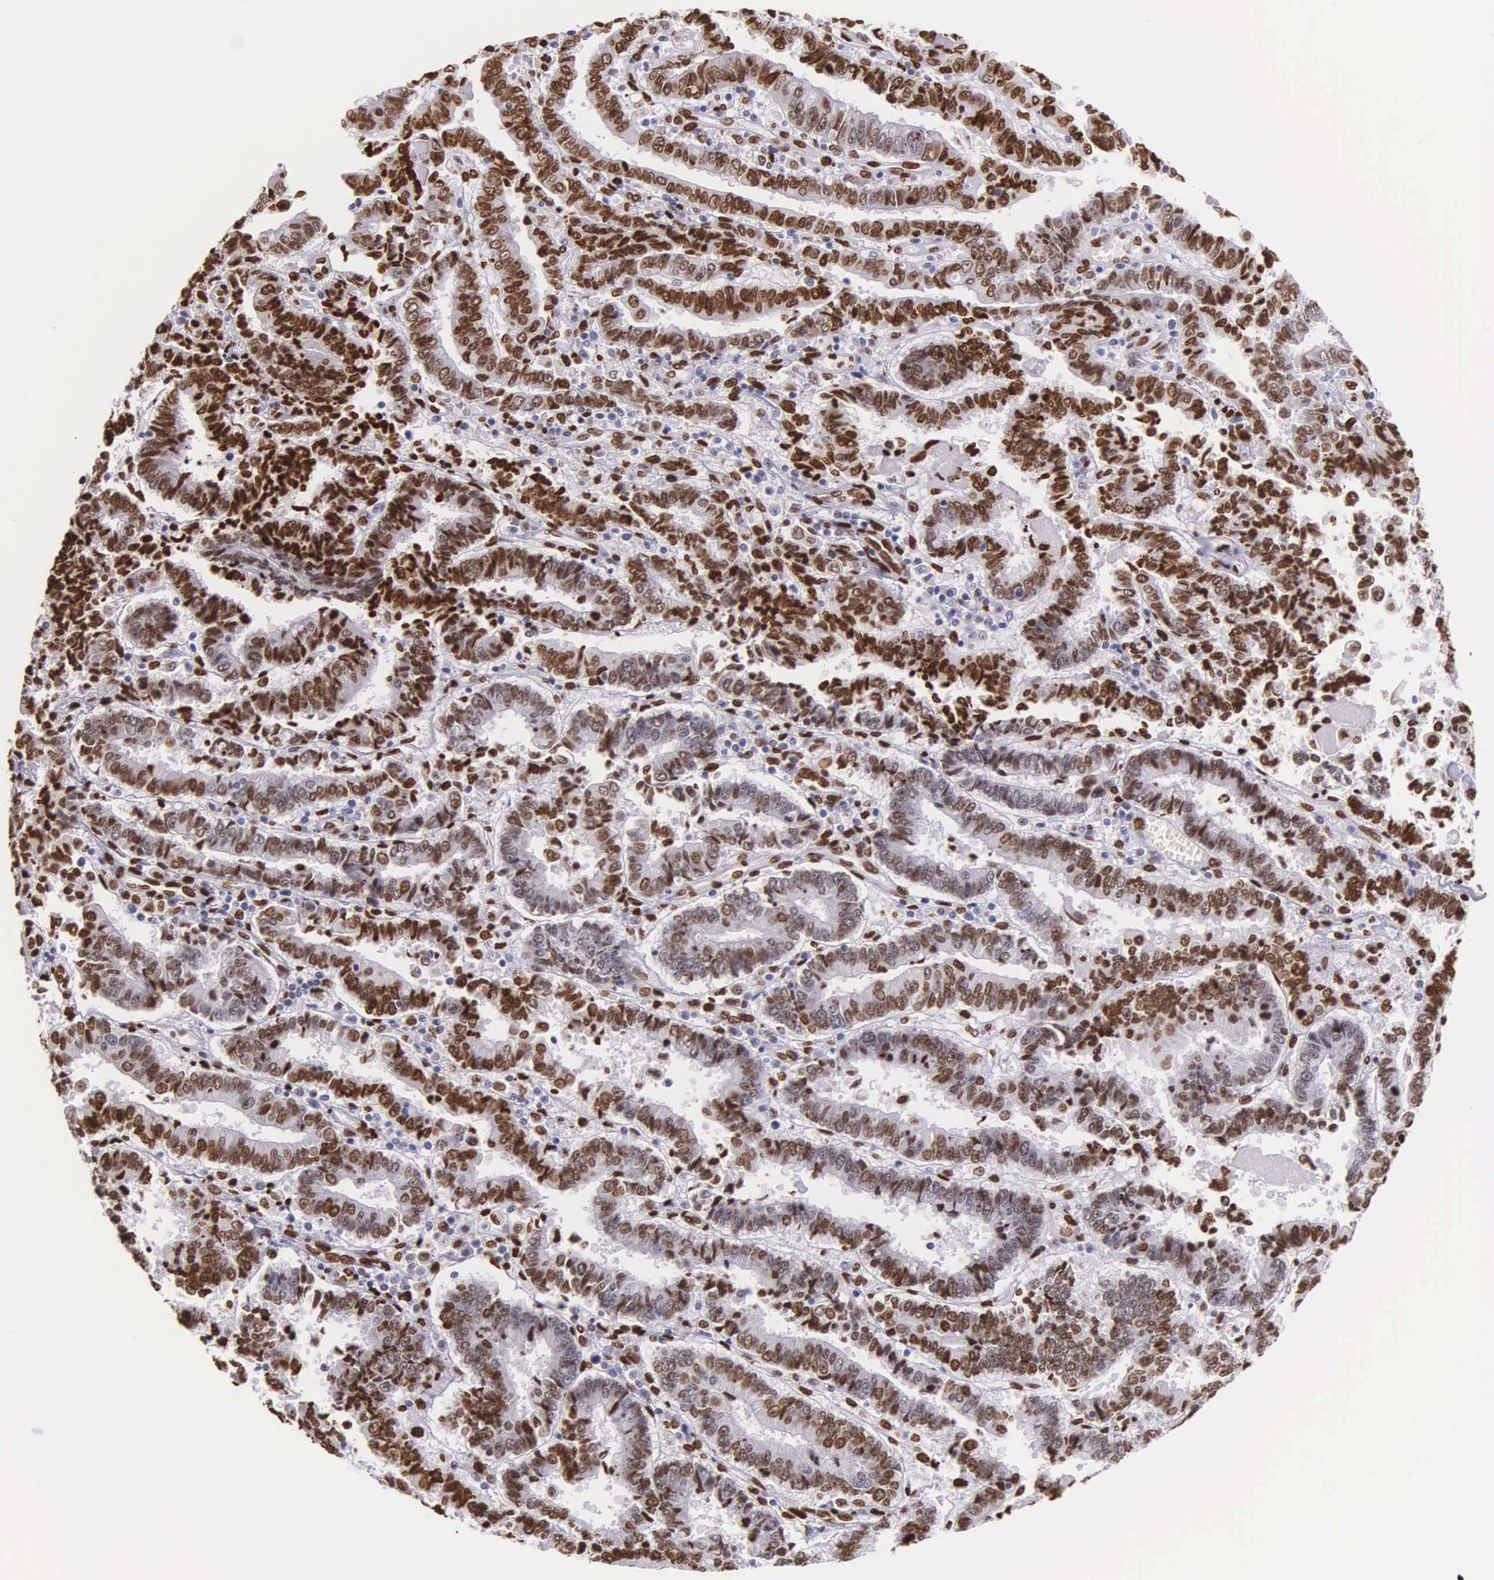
{"staining": {"intensity": "moderate", "quantity": ">75%", "location": "nuclear"}, "tissue": "endometrial cancer", "cell_type": "Tumor cells", "image_type": "cancer", "snomed": [{"axis": "morphology", "description": "Adenocarcinoma, NOS"}, {"axis": "topography", "description": "Endometrium"}], "caption": "Endometrial cancer (adenocarcinoma) was stained to show a protein in brown. There is medium levels of moderate nuclear expression in approximately >75% of tumor cells.", "gene": "H1-0", "patient": {"sex": "female", "age": 75}}